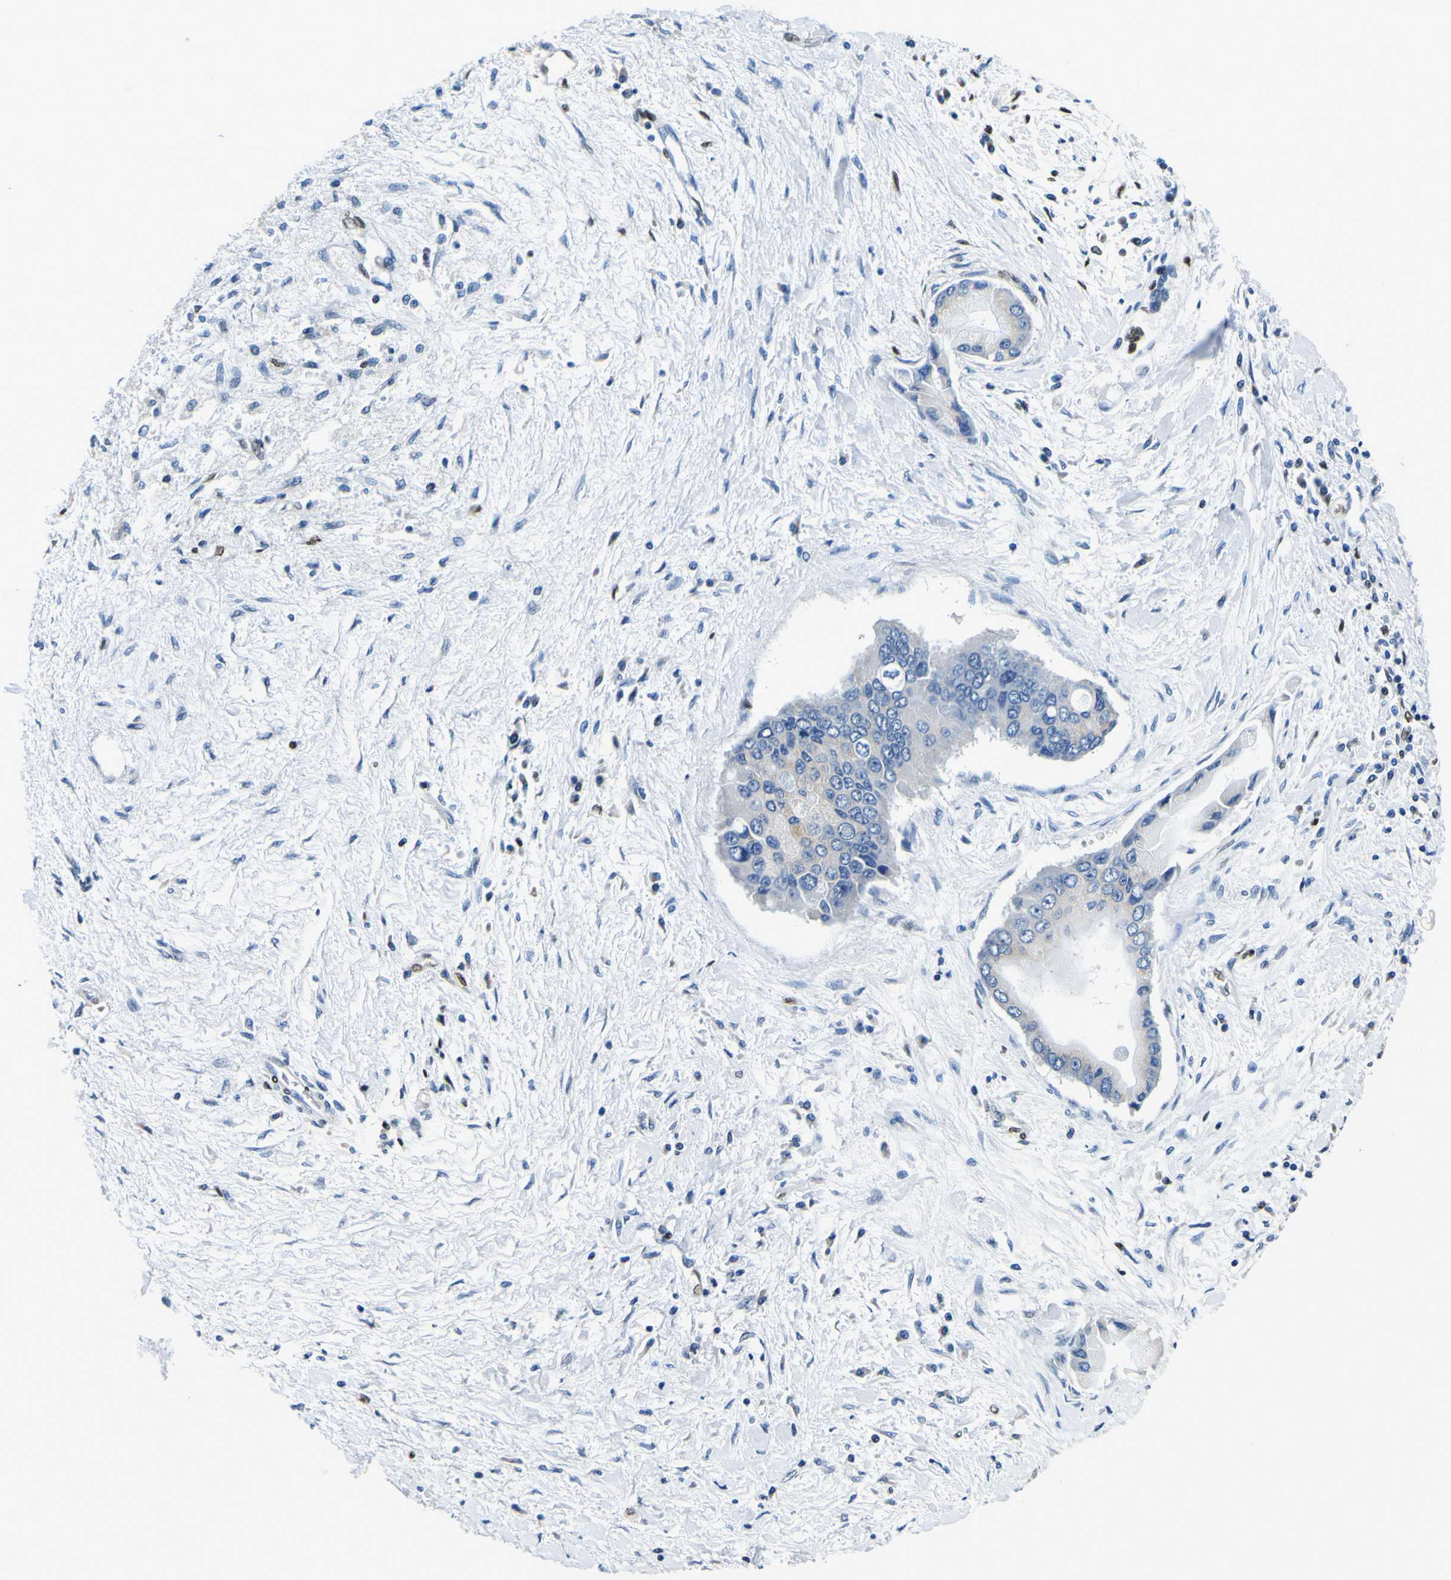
{"staining": {"intensity": "negative", "quantity": "none", "location": "none"}, "tissue": "liver cancer", "cell_type": "Tumor cells", "image_type": "cancer", "snomed": [{"axis": "morphology", "description": "Cholangiocarcinoma"}, {"axis": "topography", "description": "Liver"}], "caption": "Tumor cells are negative for brown protein staining in liver cancer. (DAB (3,3'-diaminobenzidine) immunohistochemistry (IHC) with hematoxylin counter stain).", "gene": "SP1", "patient": {"sex": "male", "age": 50}}